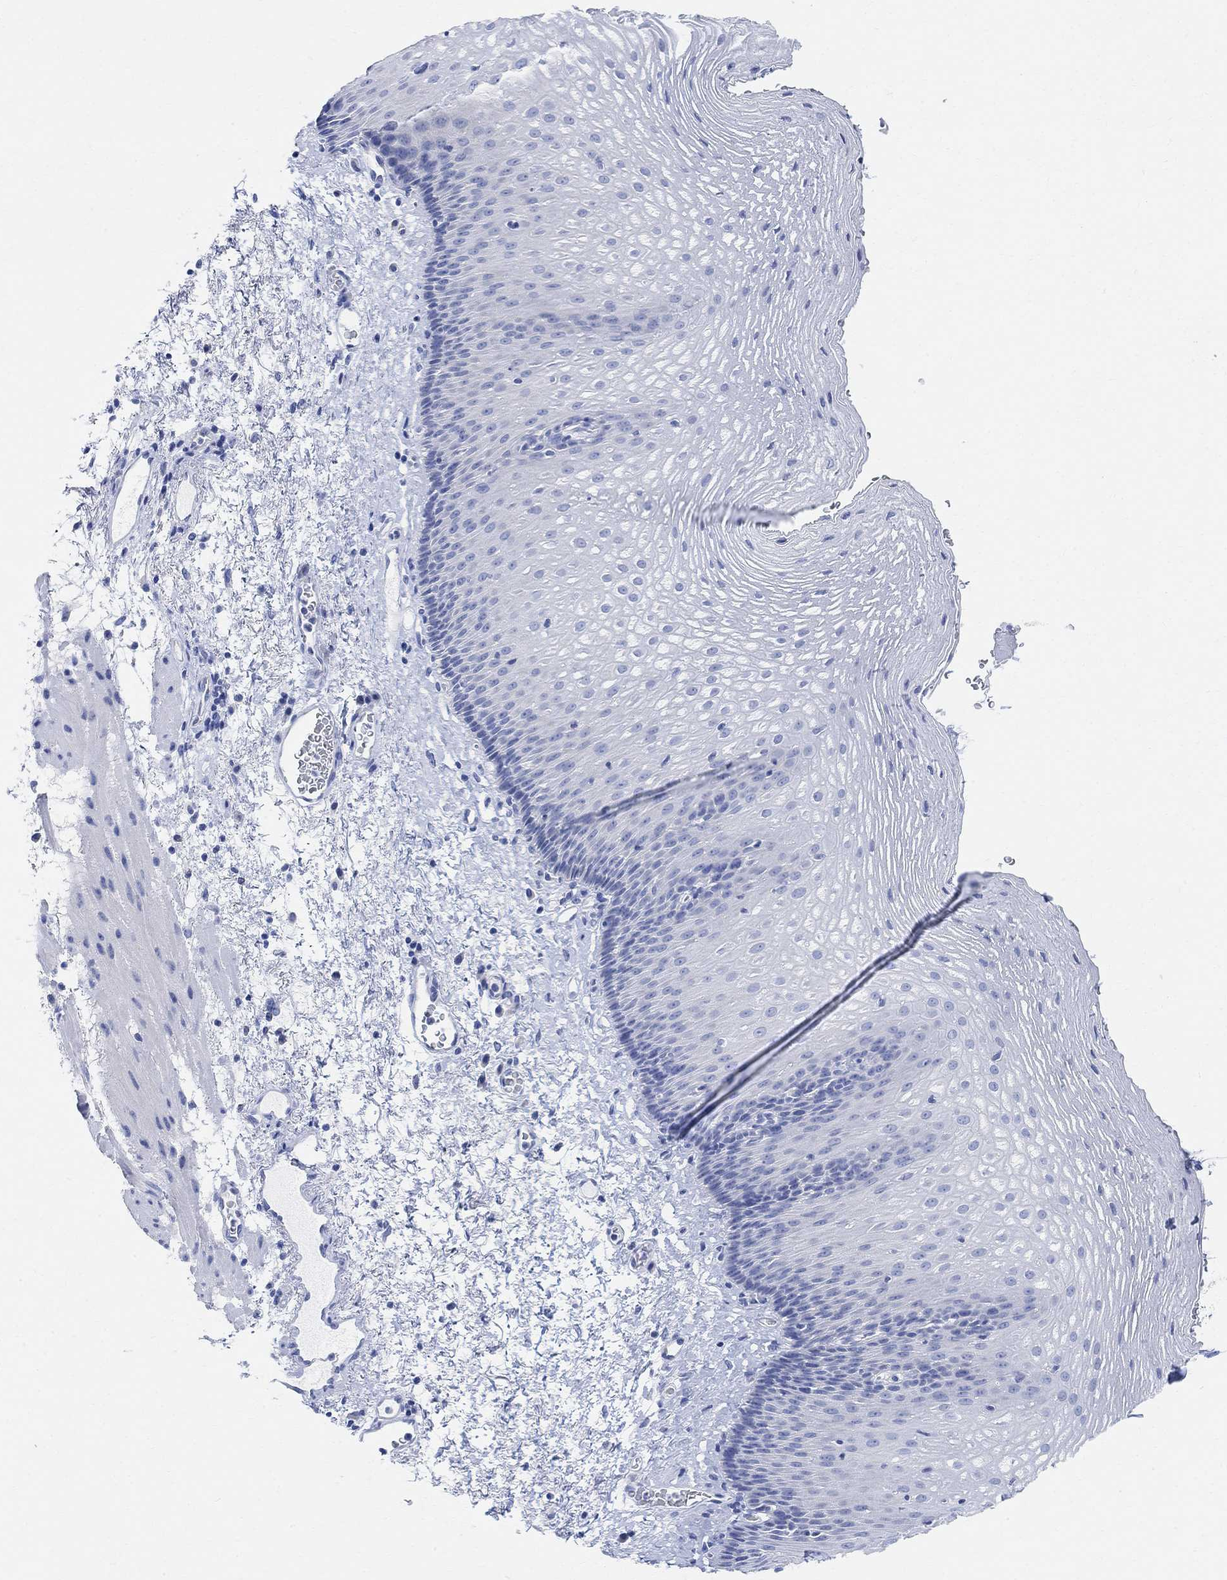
{"staining": {"intensity": "negative", "quantity": "none", "location": "none"}, "tissue": "esophagus", "cell_type": "Squamous epithelial cells", "image_type": "normal", "snomed": [{"axis": "morphology", "description": "Normal tissue, NOS"}, {"axis": "topography", "description": "Esophagus"}], "caption": "DAB (3,3'-diaminobenzidine) immunohistochemical staining of unremarkable esophagus shows no significant staining in squamous epithelial cells.", "gene": "RETNLB", "patient": {"sex": "male", "age": 76}}